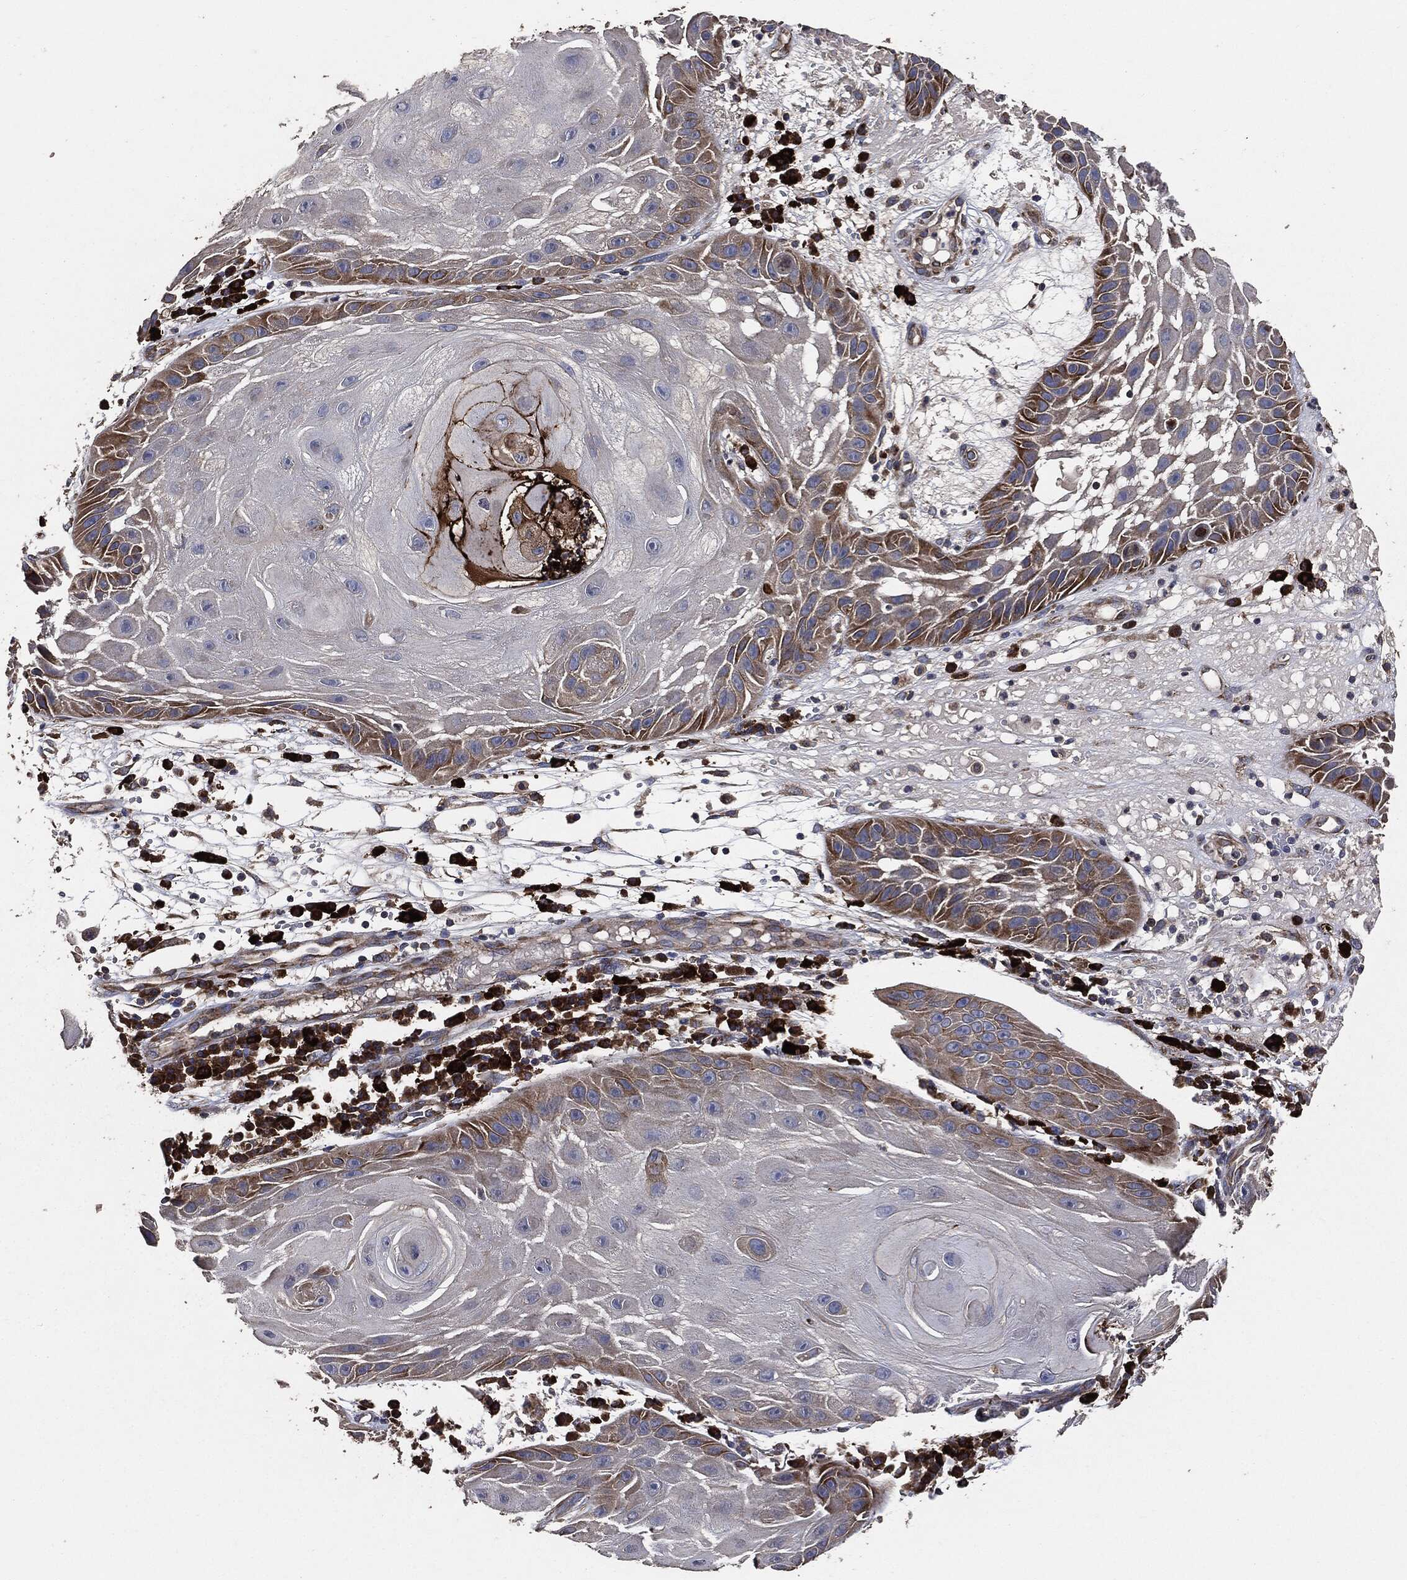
{"staining": {"intensity": "strong", "quantity": "25%-75%", "location": "cytoplasmic/membranous"}, "tissue": "skin cancer", "cell_type": "Tumor cells", "image_type": "cancer", "snomed": [{"axis": "morphology", "description": "Normal tissue, NOS"}, {"axis": "morphology", "description": "Squamous cell carcinoma, NOS"}, {"axis": "topography", "description": "Skin"}], "caption": "Protein analysis of skin squamous cell carcinoma tissue shows strong cytoplasmic/membranous staining in about 25%-75% of tumor cells. (Brightfield microscopy of DAB IHC at high magnification).", "gene": "STK3", "patient": {"sex": "male", "age": 79}}